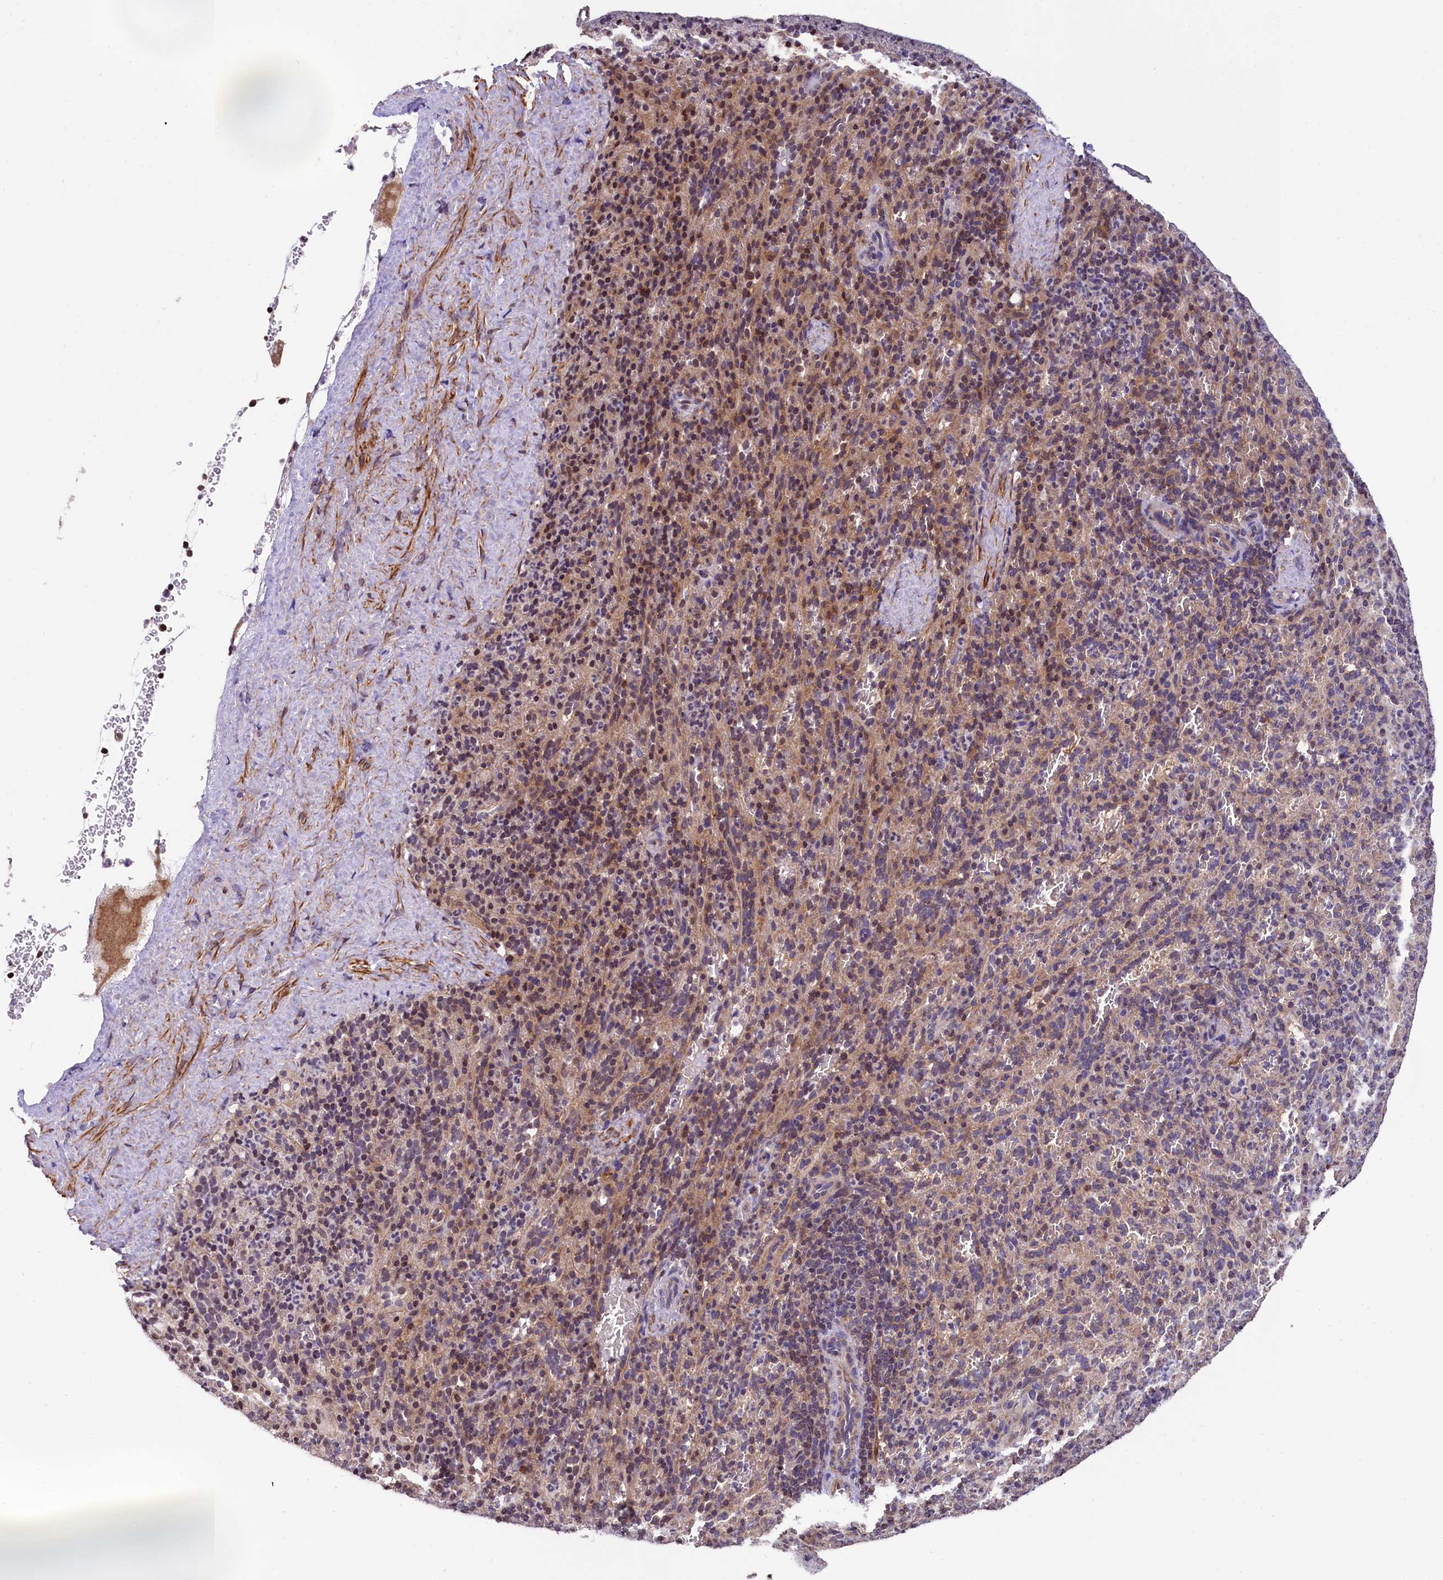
{"staining": {"intensity": "weak", "quantity": "<25%", "location": "cytoplasmic/membranous"}, "tissue": "spleen", "cell_type": "Cells in red pulp", "image_type": "normal", "snomed": [{"axis": "morphology", "description": "Normal tissue, NOS"}, {"axis": "topography", "description": "Spleen"}], "caption": "Immunohistochemical staining of benign human spleen reveals no significant expression in cells in red pulp.", "gene": "ZNF2", "patient": {"sex": "female", "age": 21}}